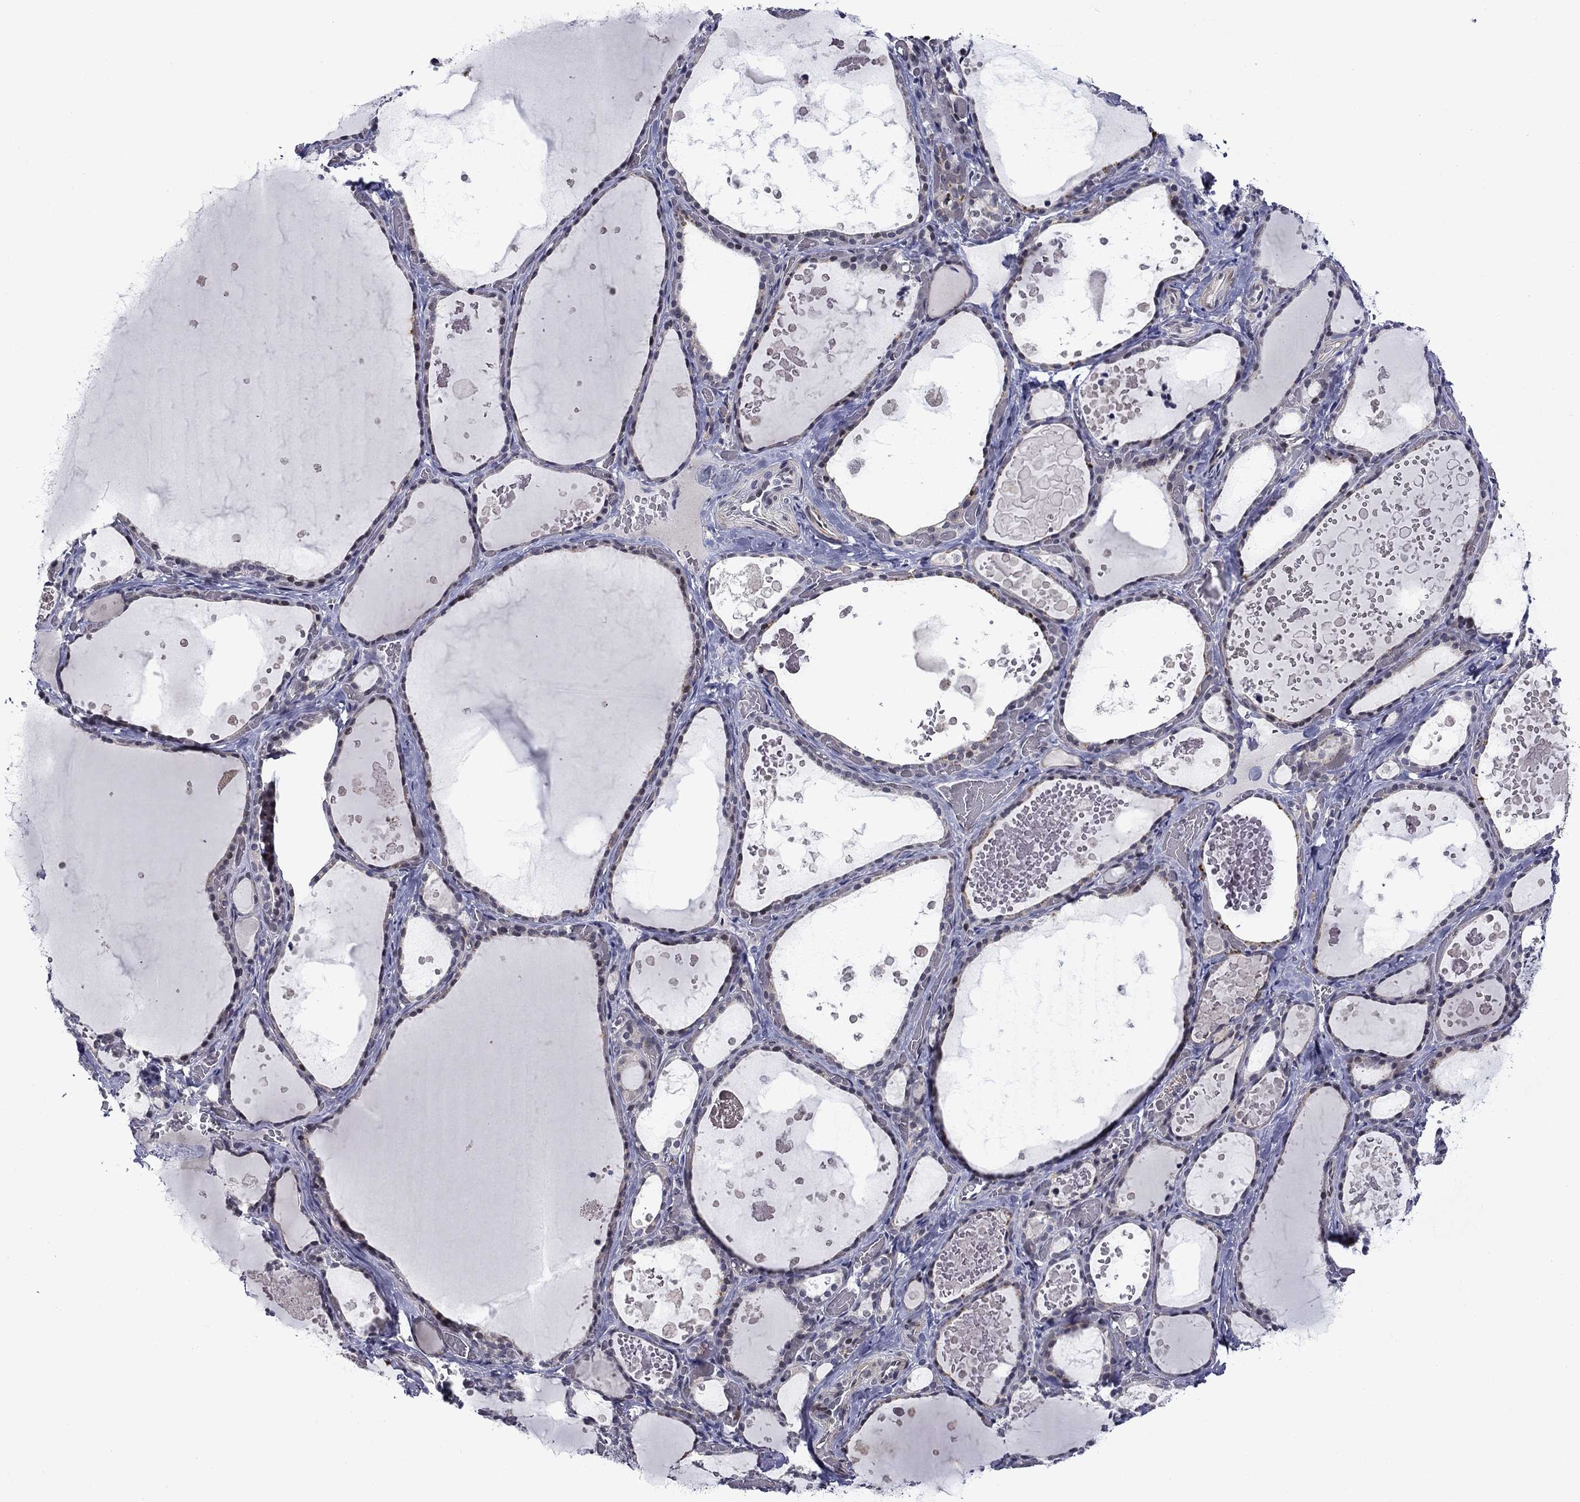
{"staining": {"intensity": "negative", "quantity": "none", "location": "none"}, "tissue": "thyroid gland", "cell_type": "Glandular cells", "image_type": "normal", "snomed": [{"axis": "morphology", "description": "Normal tissue, NOS"}, {"axis": "topography", "description": "Thyroid gland"}], "caption": "Histopathology image shows no protein positivity in glandular cells of normal thyroid gland. (Stains: DAB immunohistochemistry with hematoxylin counter stain, Microscopy: brightfield microscopy at high magnification).", "gene": "B3GAT1", "patient": {"sex": "female", "age": 56}}